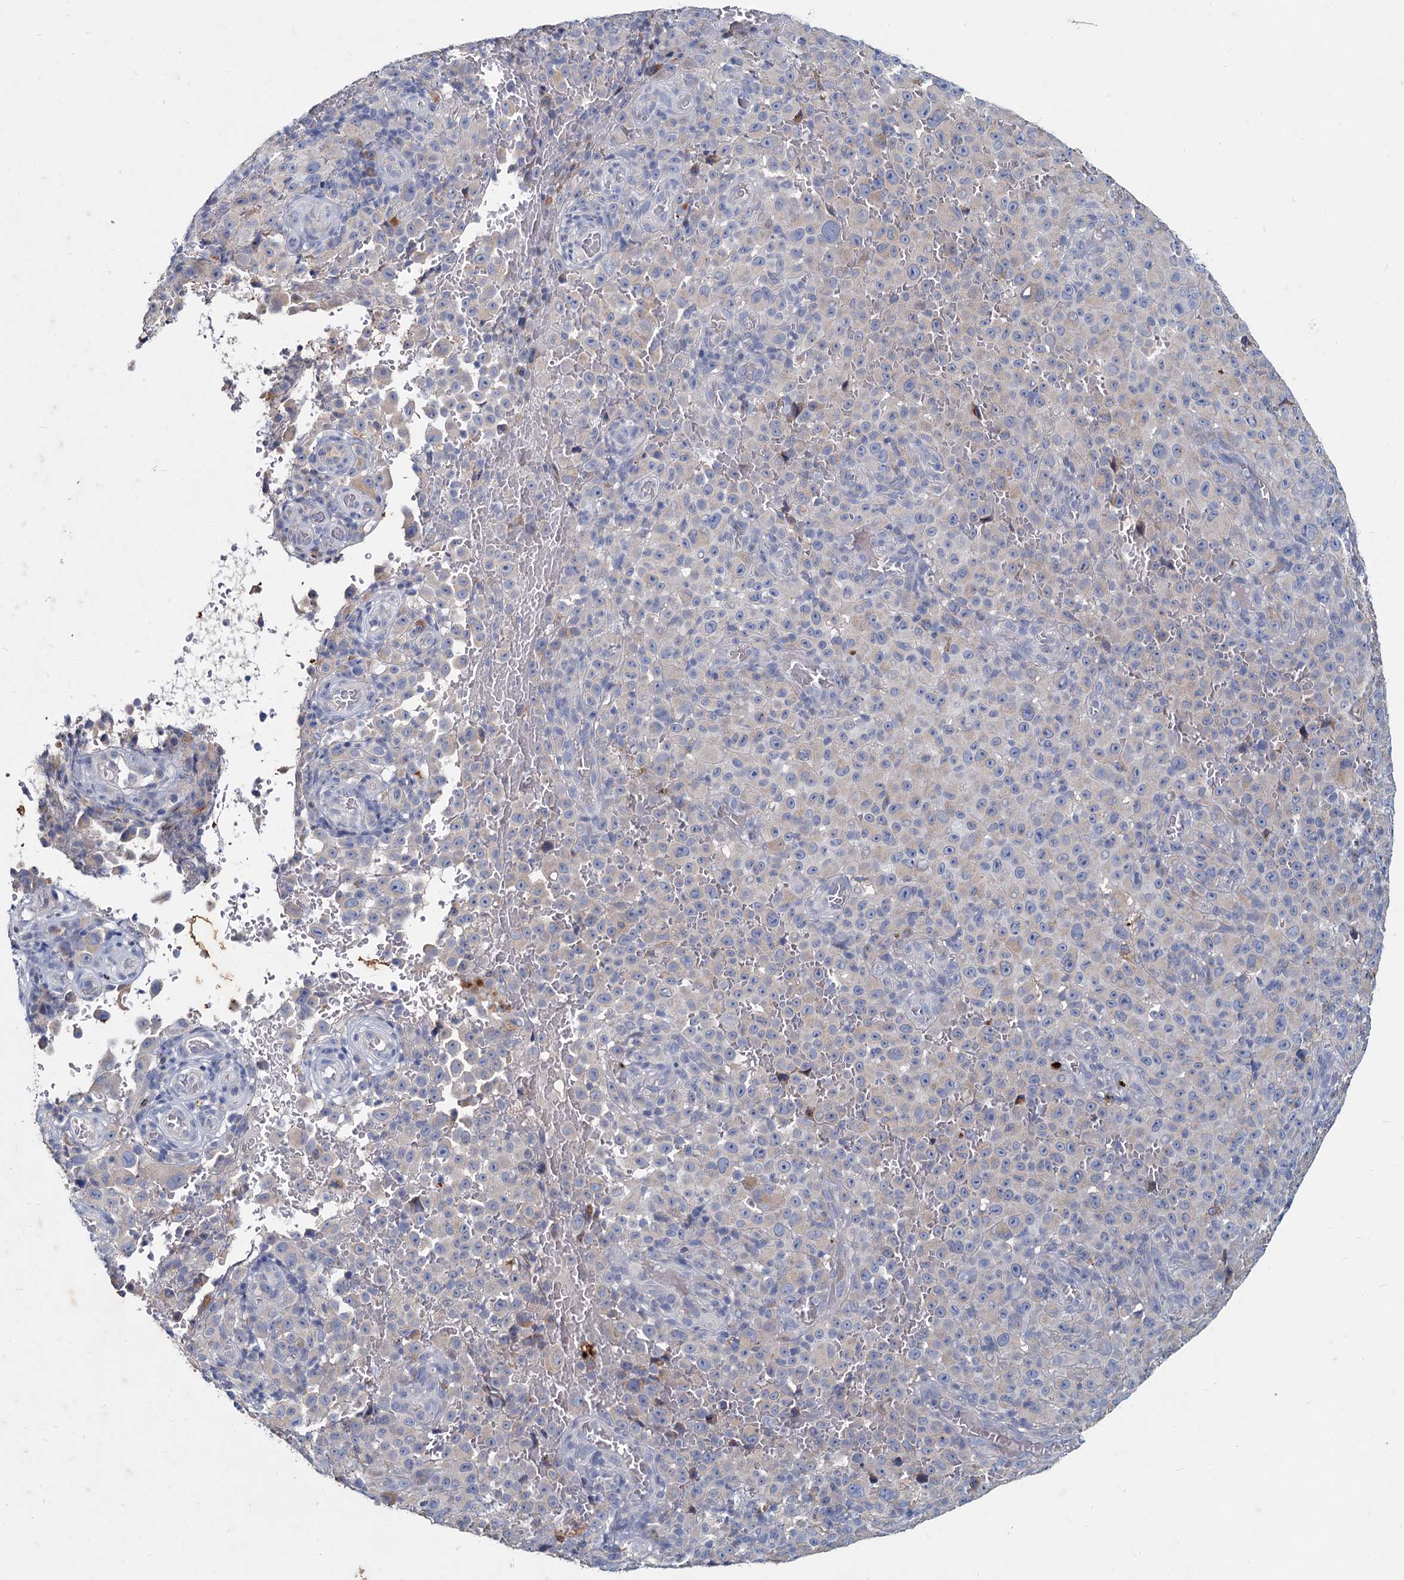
{"staining": {"intensity": "negative", "quantity": "none", "location": "none"}, "tissue": "melanoma", "cell_type": "Tumor cells", "image_type": "cancer", "snomed": [{"axis": "morphology", "description": "Malignant melanoma, NOS"}, {"axis": "topography", "description": "Skin"}], "caption": "Tumor cells show no significant expression in malignant melanoma.", "gene": "TMX2", "patient": {"sex": "female", "age": 82}}